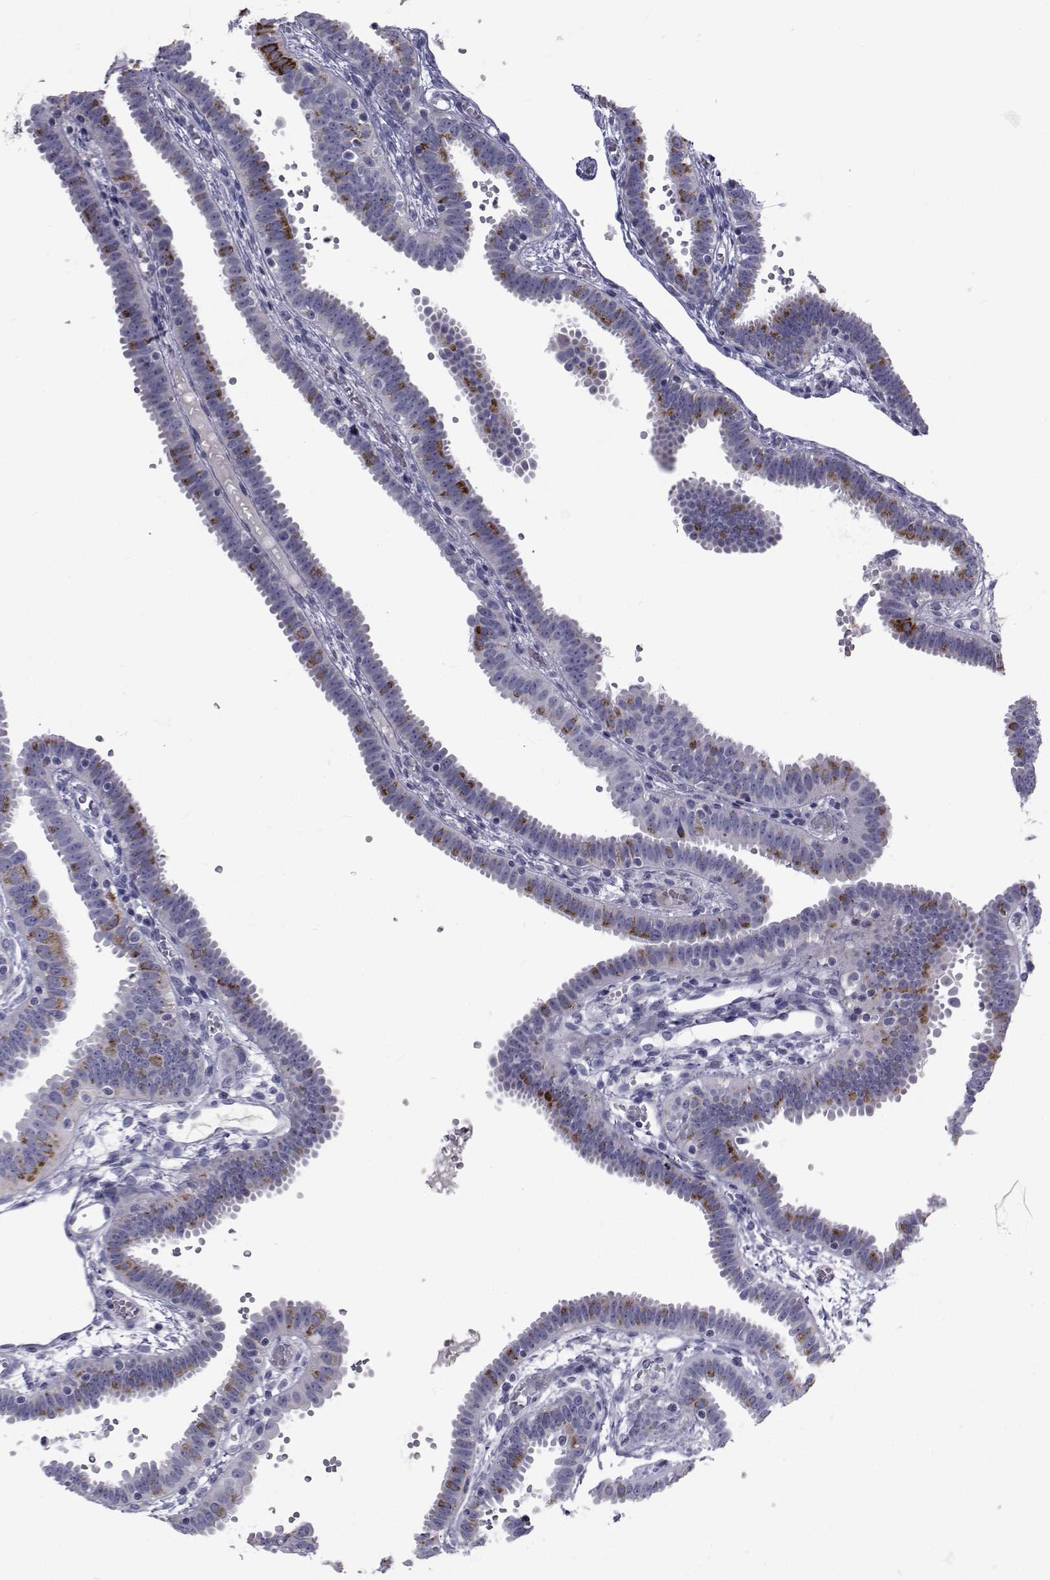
{"staining": {"intensity": "strong", "quantity": "<25%", "location": "cytoplasmic/membranous"}, "tissue": "fallopian tube", "cell_type": "Glandular cells", "image_type": "normal", "snomed": [{"axis": "morphology", "description": "Normal tissue, NOS"}, {"axis": "topography", "description": "Fallopian tube"}], "caption": "Immunohistochemistry photomicrograph of normal fallopian tube: fallopian tube stained using IHC reveals medium levels of strong protein expression localized specifically in the cytoplasmic/membranous of glandular cells, appearing as a cytoplasmic/membranous brown color.", "gene": "FDXR", "patient": {"sex": "female", "age": 37}}